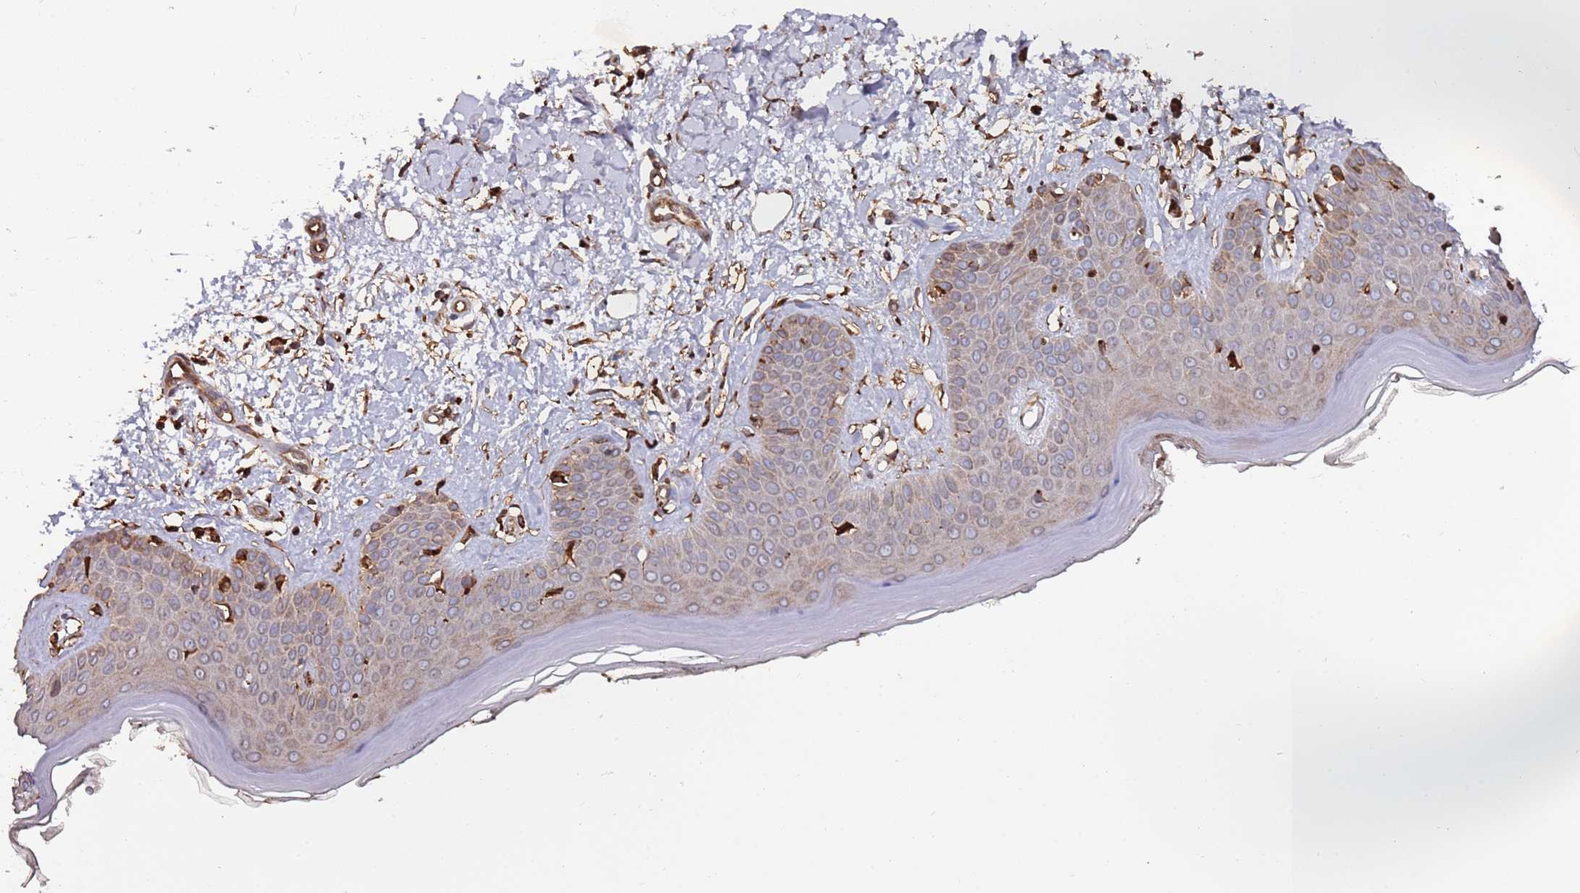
{"staining": {"intensity": "strong", "quantity": ">75%", "location": "cytoplasmic/membranous,nuclear"}, "tissue": "skin", "cell_type": "Fibroblasts", "image_type": "normal", "snomed": [{"axis": "morphology", "description": "Normal tissue, NOS"}, {"axis": "topography", "description": "Skin"}], "caption": "Immunohistochemical staining of normal human skin demonstrates high levels of strong cytoplasmic/membranous,nuclear staining in about >75% of fibroblasts.", "gene": "LACC1", "patient": {"sex": "female", "age": 64}}